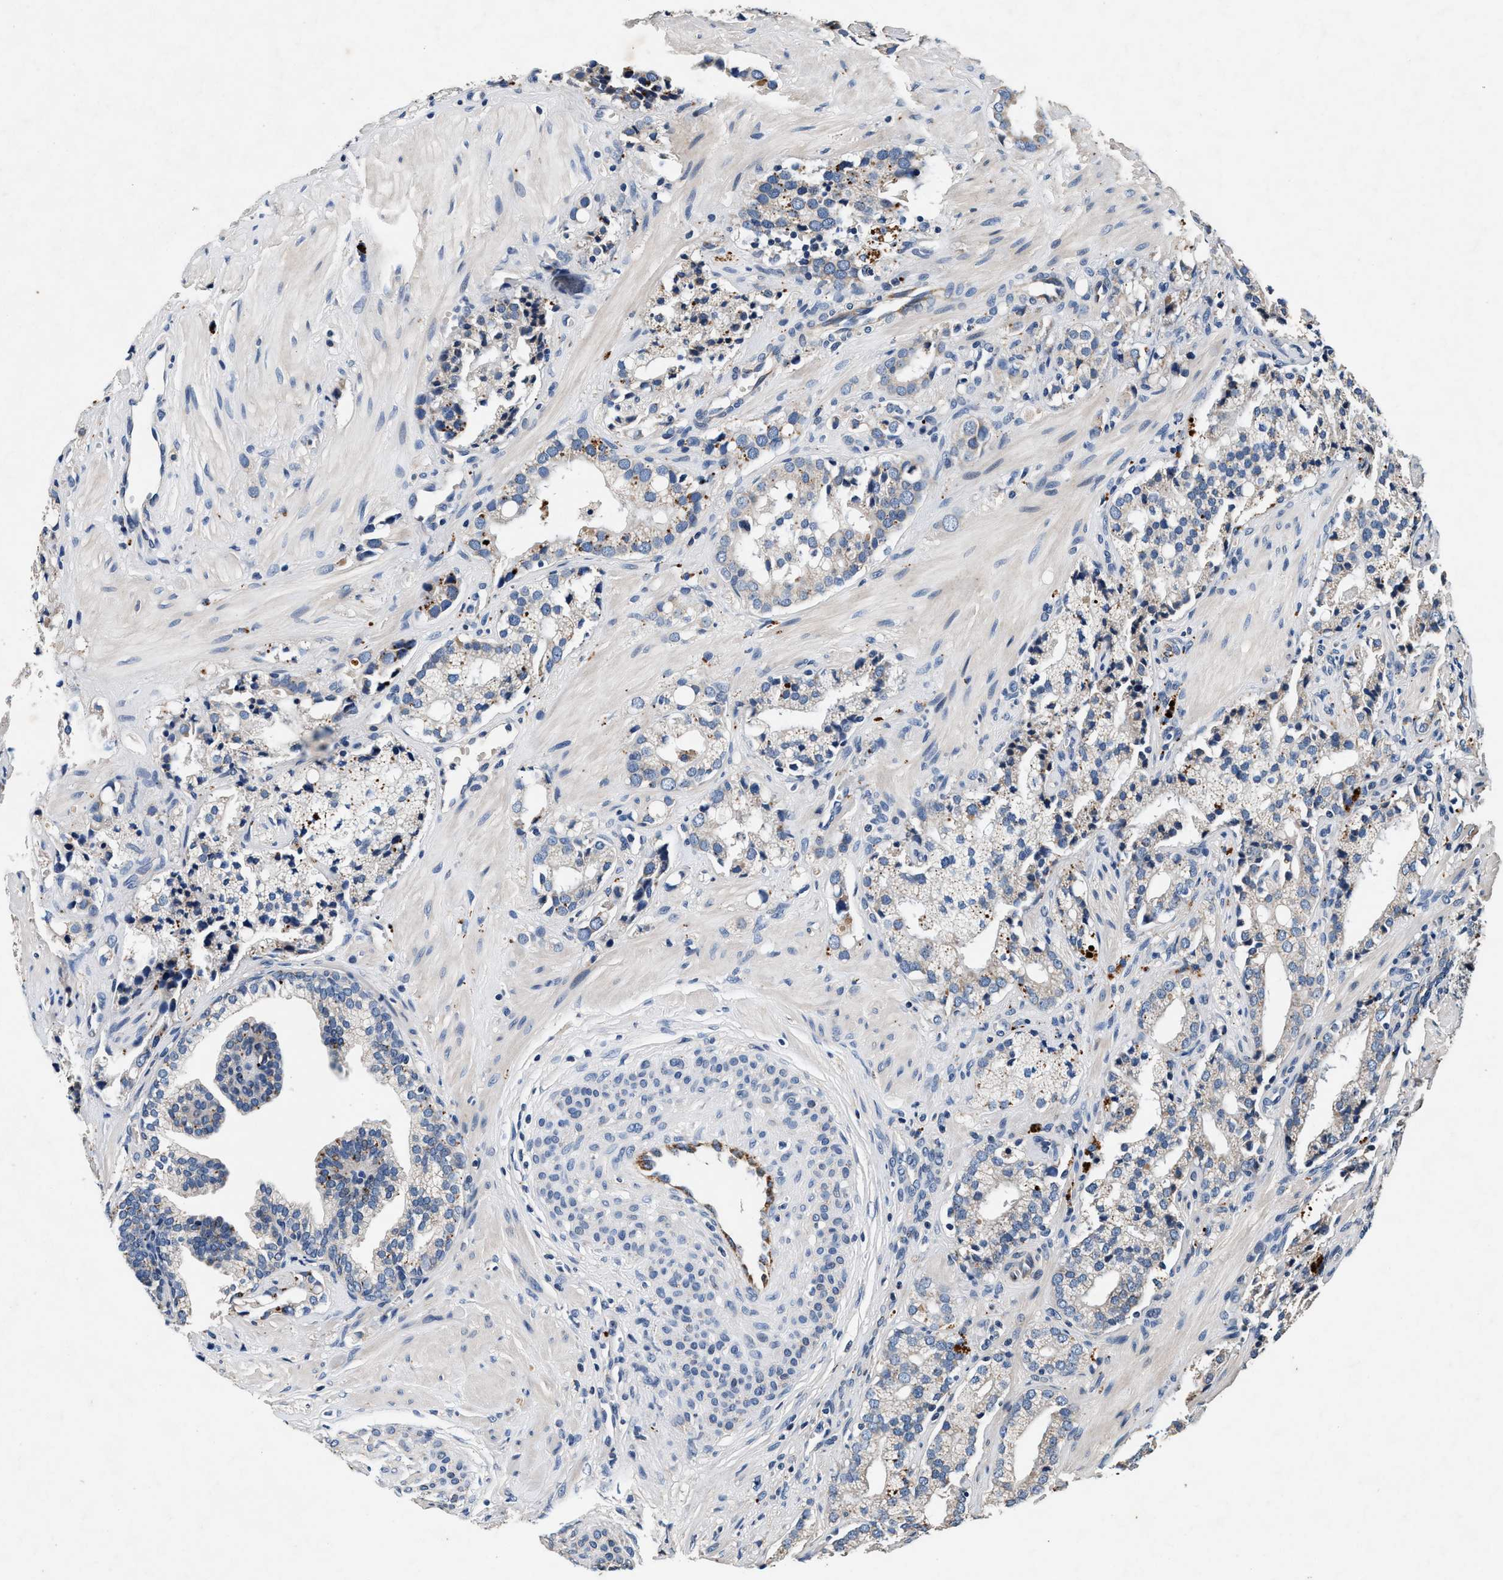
{"staining": {"intensity": "negative", "quantity": "none", "location": "none"}, "tissue": "prostate cancer", "cell_type": "Tumor cells", "image_type": "cancer", "snomed": [{"axis": "morphology", "description": "Adenocarcinoma, High grade"}, {"axis": "topography", "description": "Prostate"}], "caption": "Immunohistochemistry of human prostate cancer exhibits no expression in tumor cells.", "gene": "PKD2L1", "patient": {"sex": "male", "age": 52}}